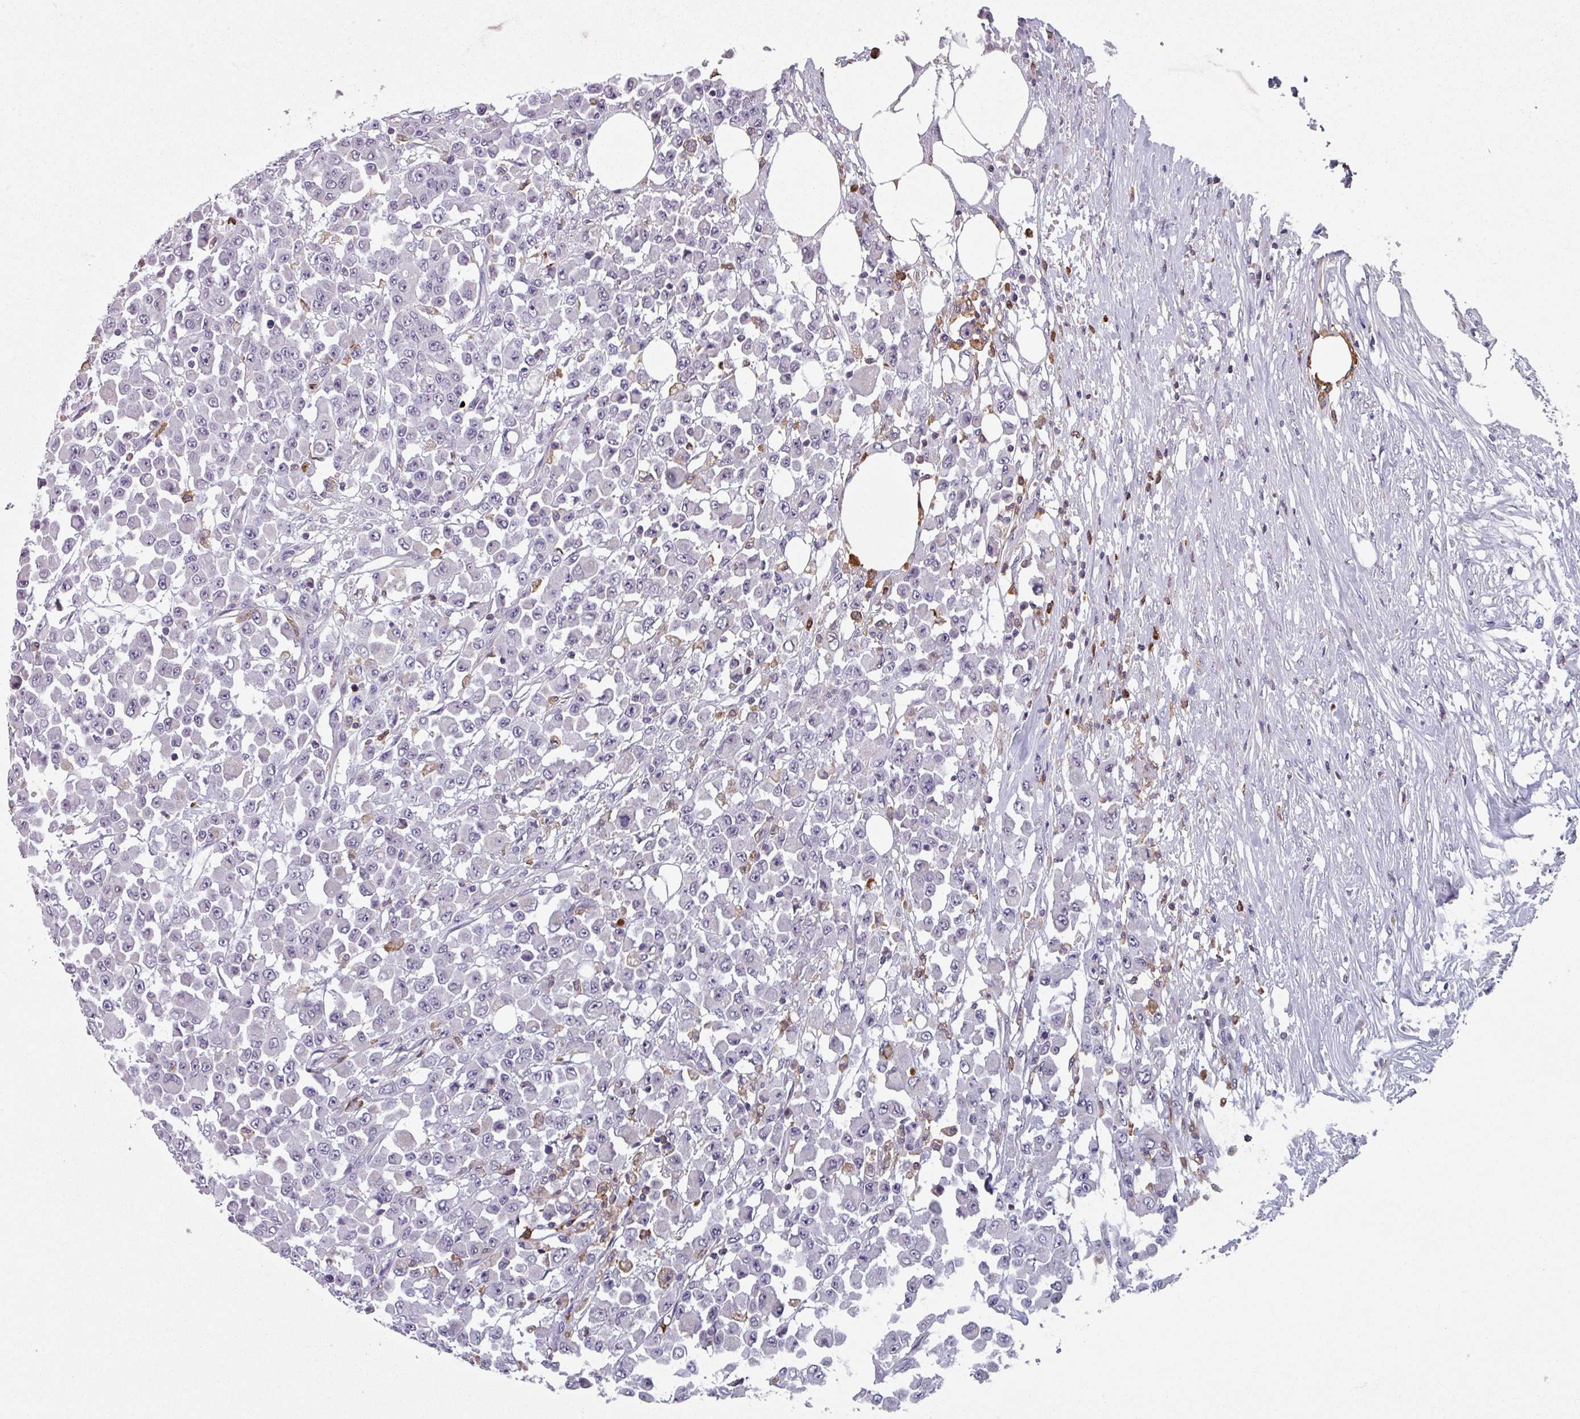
{"staining": {"intensity": "negative", "quantity": "none", "location": "none"}, "tissue": "colorectal cancer", "cell_type": "Tumor cells", "image_type": "cancer", "snomed": [{"axis": "morphology", "description": "Adenocarcinoma, NOS"}, {"axis": "topography", "description": "Colon"}], "caption": "Colorectal cancer (adenocarcinoma) stained for a protein using immunohistochemistry (IHC) reveals no positivity tumor cells.", "gene": "EXOSC5", "patient": {"sex": "male", "age": 51}}